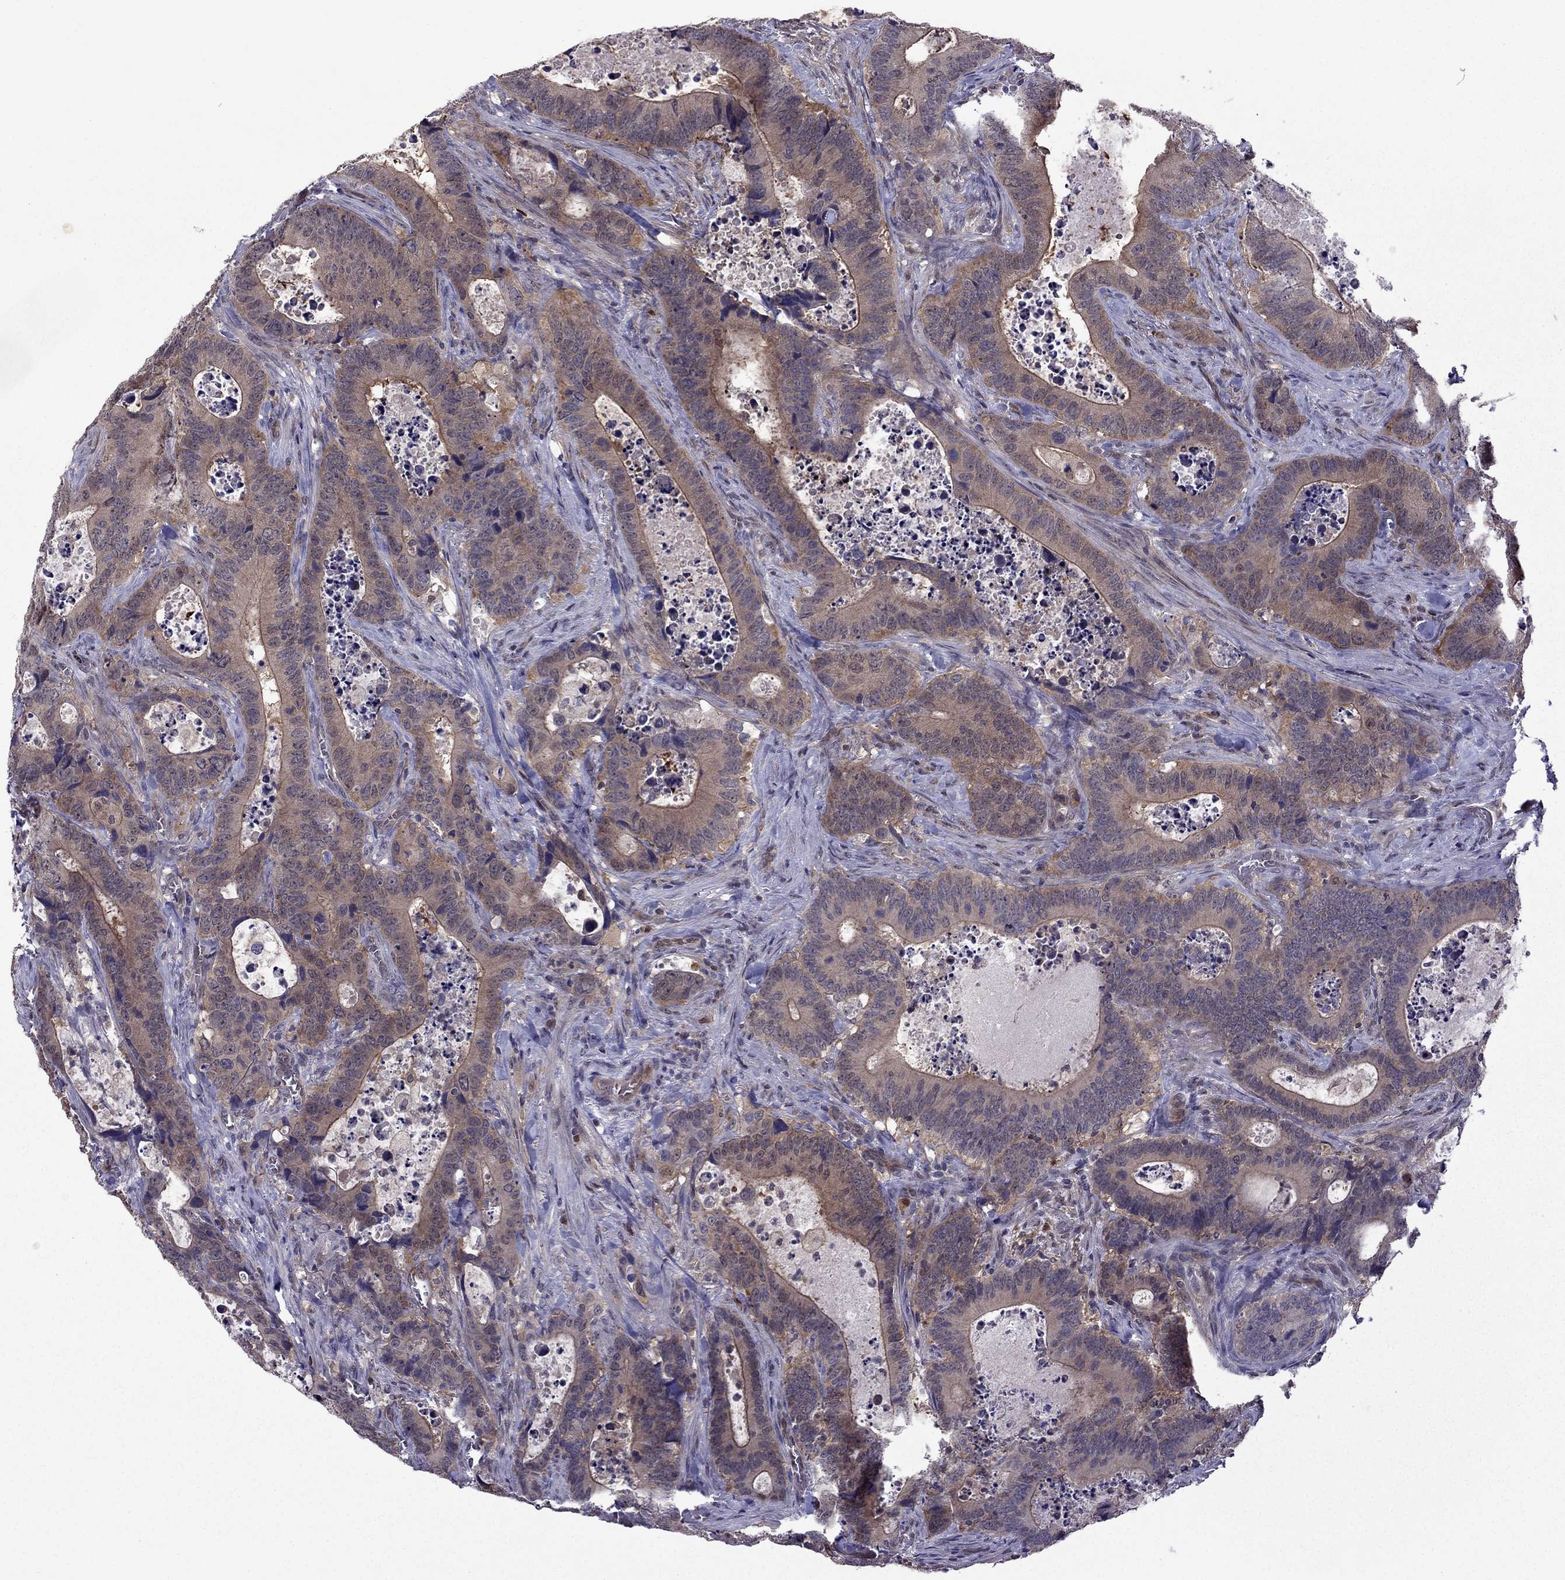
{"staining": {"intensity": "strong", "quantity": "<25%", "location": "cytoplasmic/membranous"}, "tissue": "colorectal cancer", "cell_type": "Tumor cells", "image_type": "cancer", "snomed": [{"axis": "morphology", "description": "Adenocarcinoma, NOS"}, {"axis": "topography", "description": "Colon"}], "caption": "Strong cytoplasmic/membranous protein staining is appreciated in about <25% of tumor cells in colorectal cancer. Ihc stains the protein of interest in brown and the nuclei are stained blue.", "gene": "CDK5", "patient": {"sex": "female", "age": 82}}